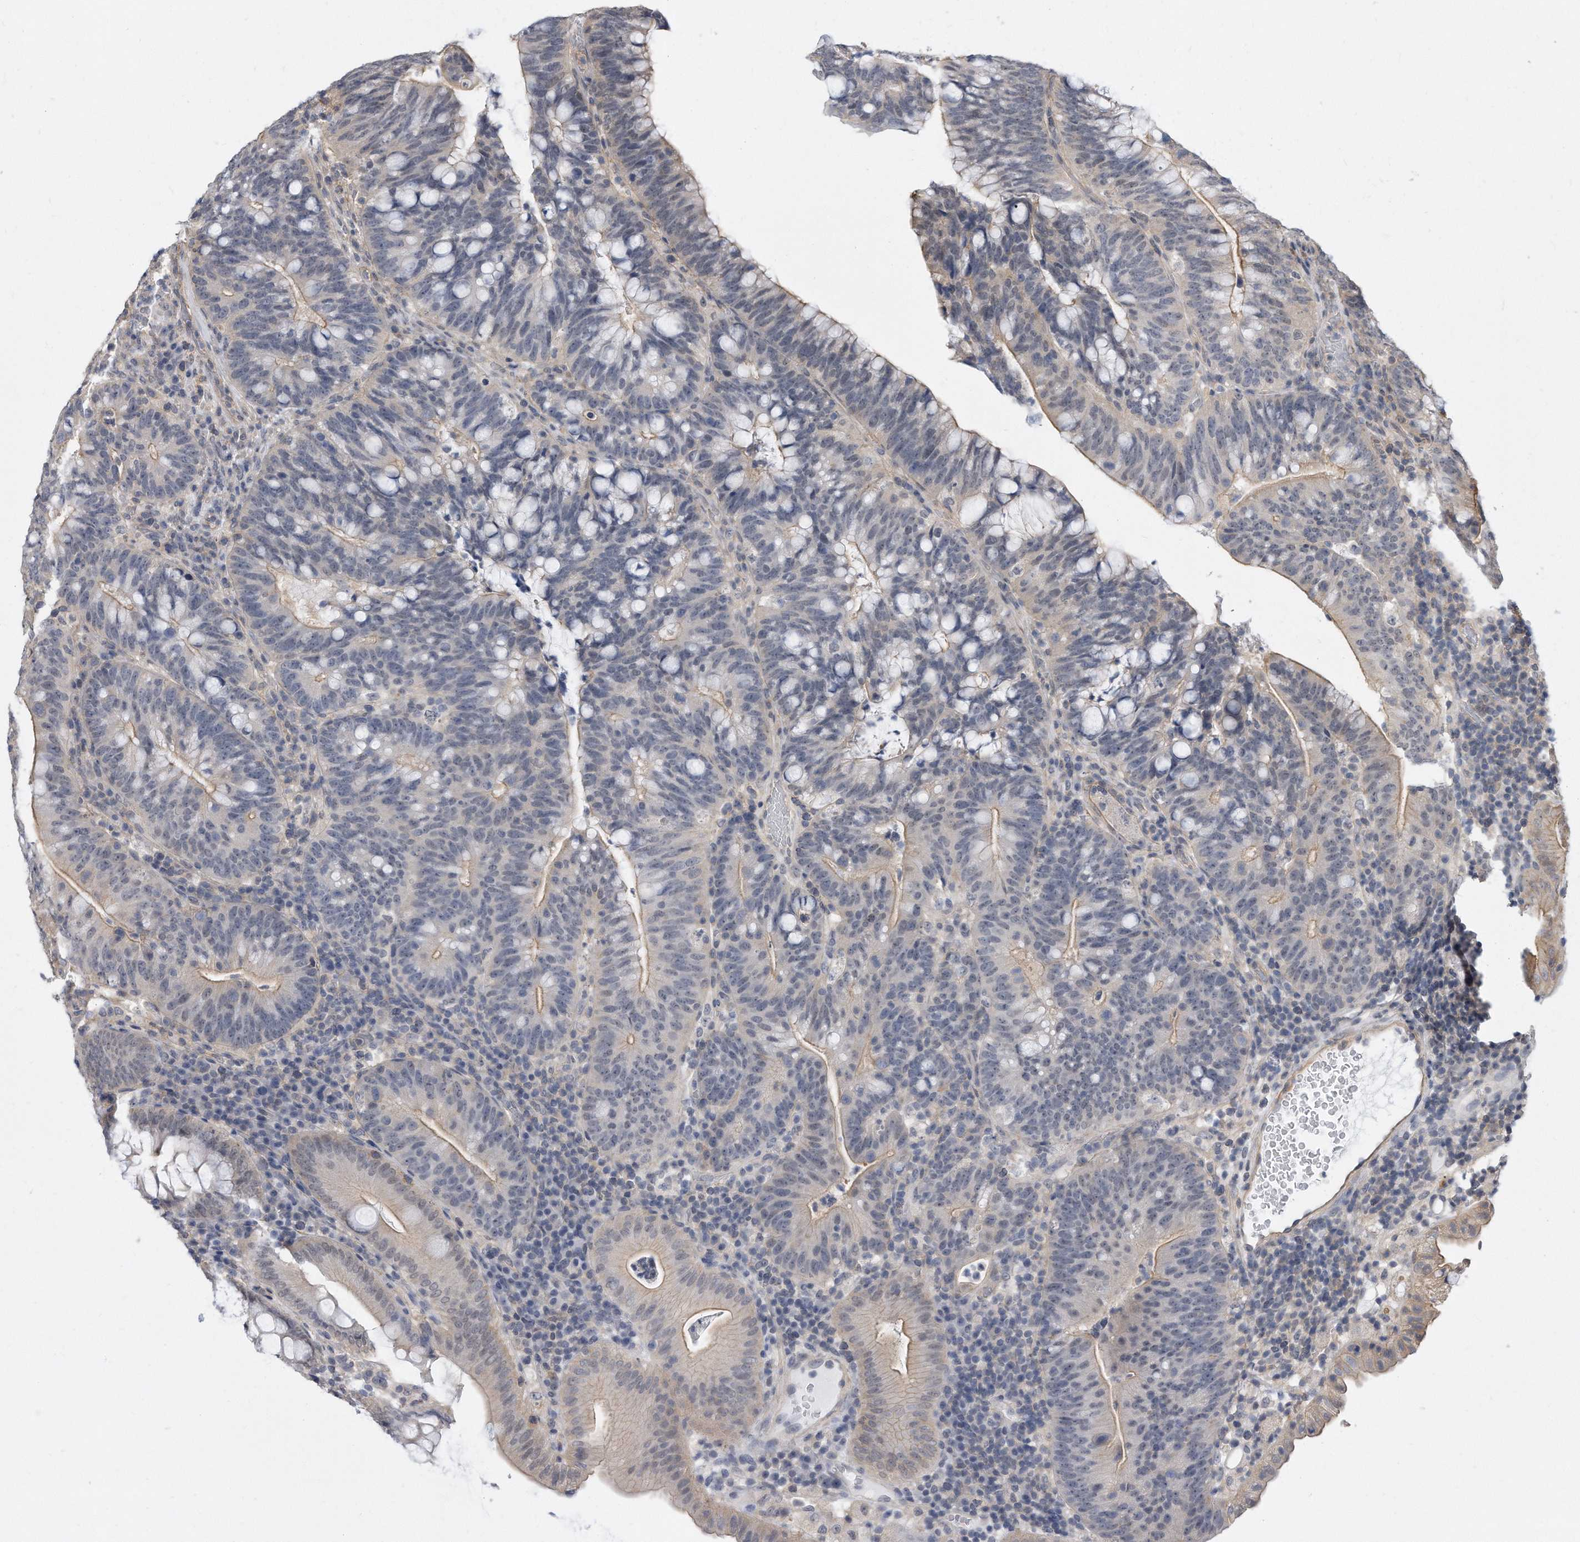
{"staining": {"intensity": "weak", "quantity": "<25%", "location": "cytoplasmic/membranous"}, "tissue": "colorectal cancer", "cell_type": "Tumor cells", "image_type": "cancer", "snomed": [{"axis": "morphology", "description": "Adenocarcinoma, NOS"}, {"axis": "topography", "description": "Colon"}], "caption": "Tumor cells are negative for brown protein staining in colorectal adenocarcinoma. (Stains: DAB (3,3'-diaminobenzidine) immunohistochemistry with hematoxylin counter stain, Microscopy: brightfield microscopy at high magnification).", "gene": "TCP1", "patient": {"sex": "female", "age": 66}}